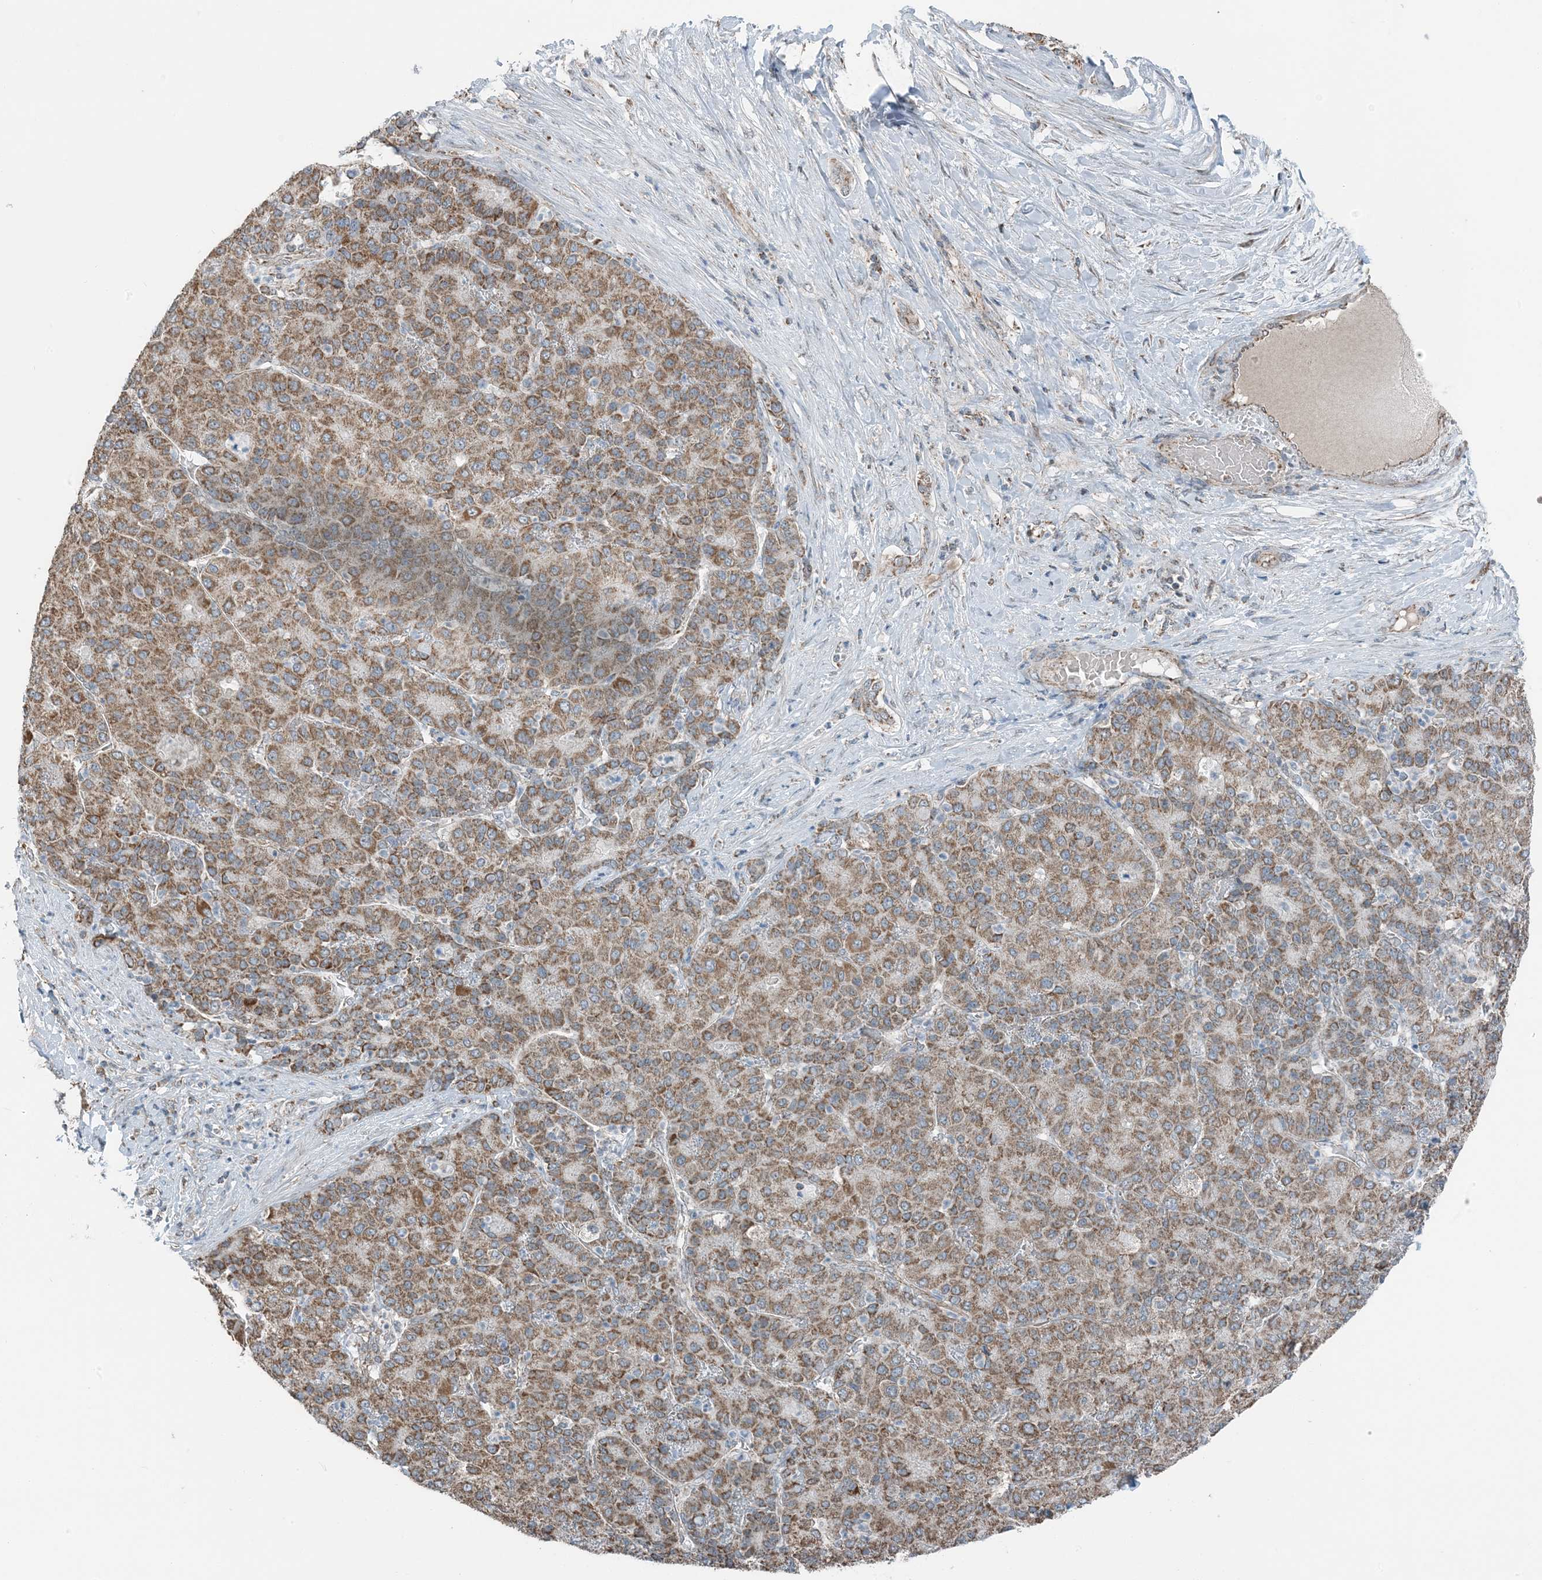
{"staining": {"intensity": "moderate", "quantity": ">75%", "location": "cytoplasmic/membranous"}, "tissue": "liver cancer", "cell_type": "Tumor cells", "image_type": "cancer", "snomed": [{"axis": "morphology", "description": "Carcinoma, Hepatocellular, NOS"}, {"axis": "topography", "description": "Liver"}], "caption": "A brown stain labels moderate cytoplasmic/membranous expression of a protein in human liver hepatocellular carcinoma tumor cells. The staining was performed using DAB (3,3'-diaminobenzidine), with brown indicating positive protein expression. Nuclei are stained blue with hematoxylin.", "gene": "PILRB", "patient": {"sex": "male", "age": 65}}